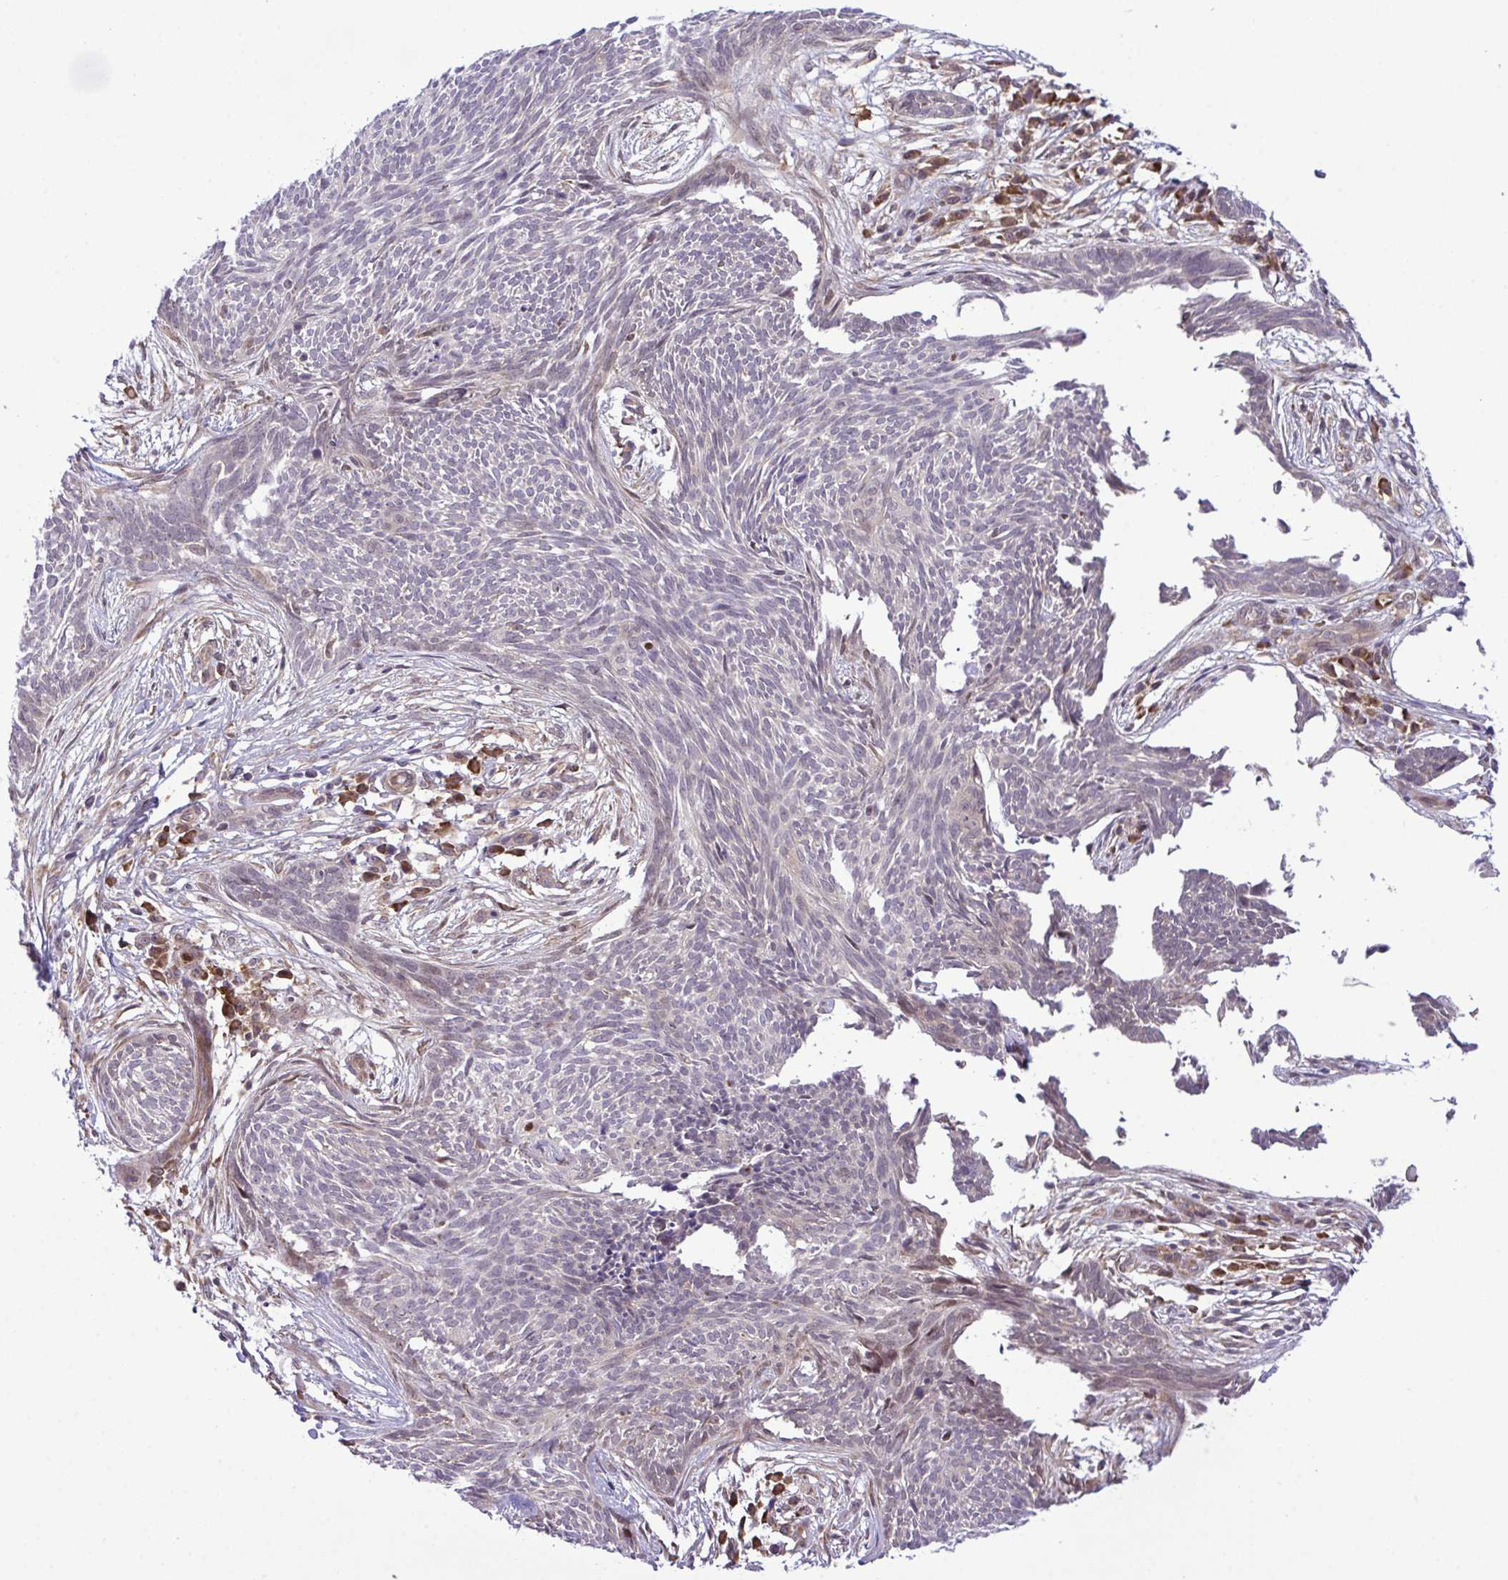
{"staining": {"intensity": "negative", "quantity": "none", "location": "none"}, "tissue": "skin cancer", "cell_type": "Tumor cells", "image_type": "cancer", "snomed": [{"axis": "morphology", "description": "Basal cell carcinoma"}, {"axis": "topography", "description": "Skin"}, {"axis": "topography", "description": "Skin, foot"}], "caption": "Protein analysis of skin basal cell carcinoma demonstrates no significant positivity in tumor cells. (IHC, brightfield microscopy, high magnification).", "gene": "CMPK1", "patient": {"sex": "female", "age": 86}}